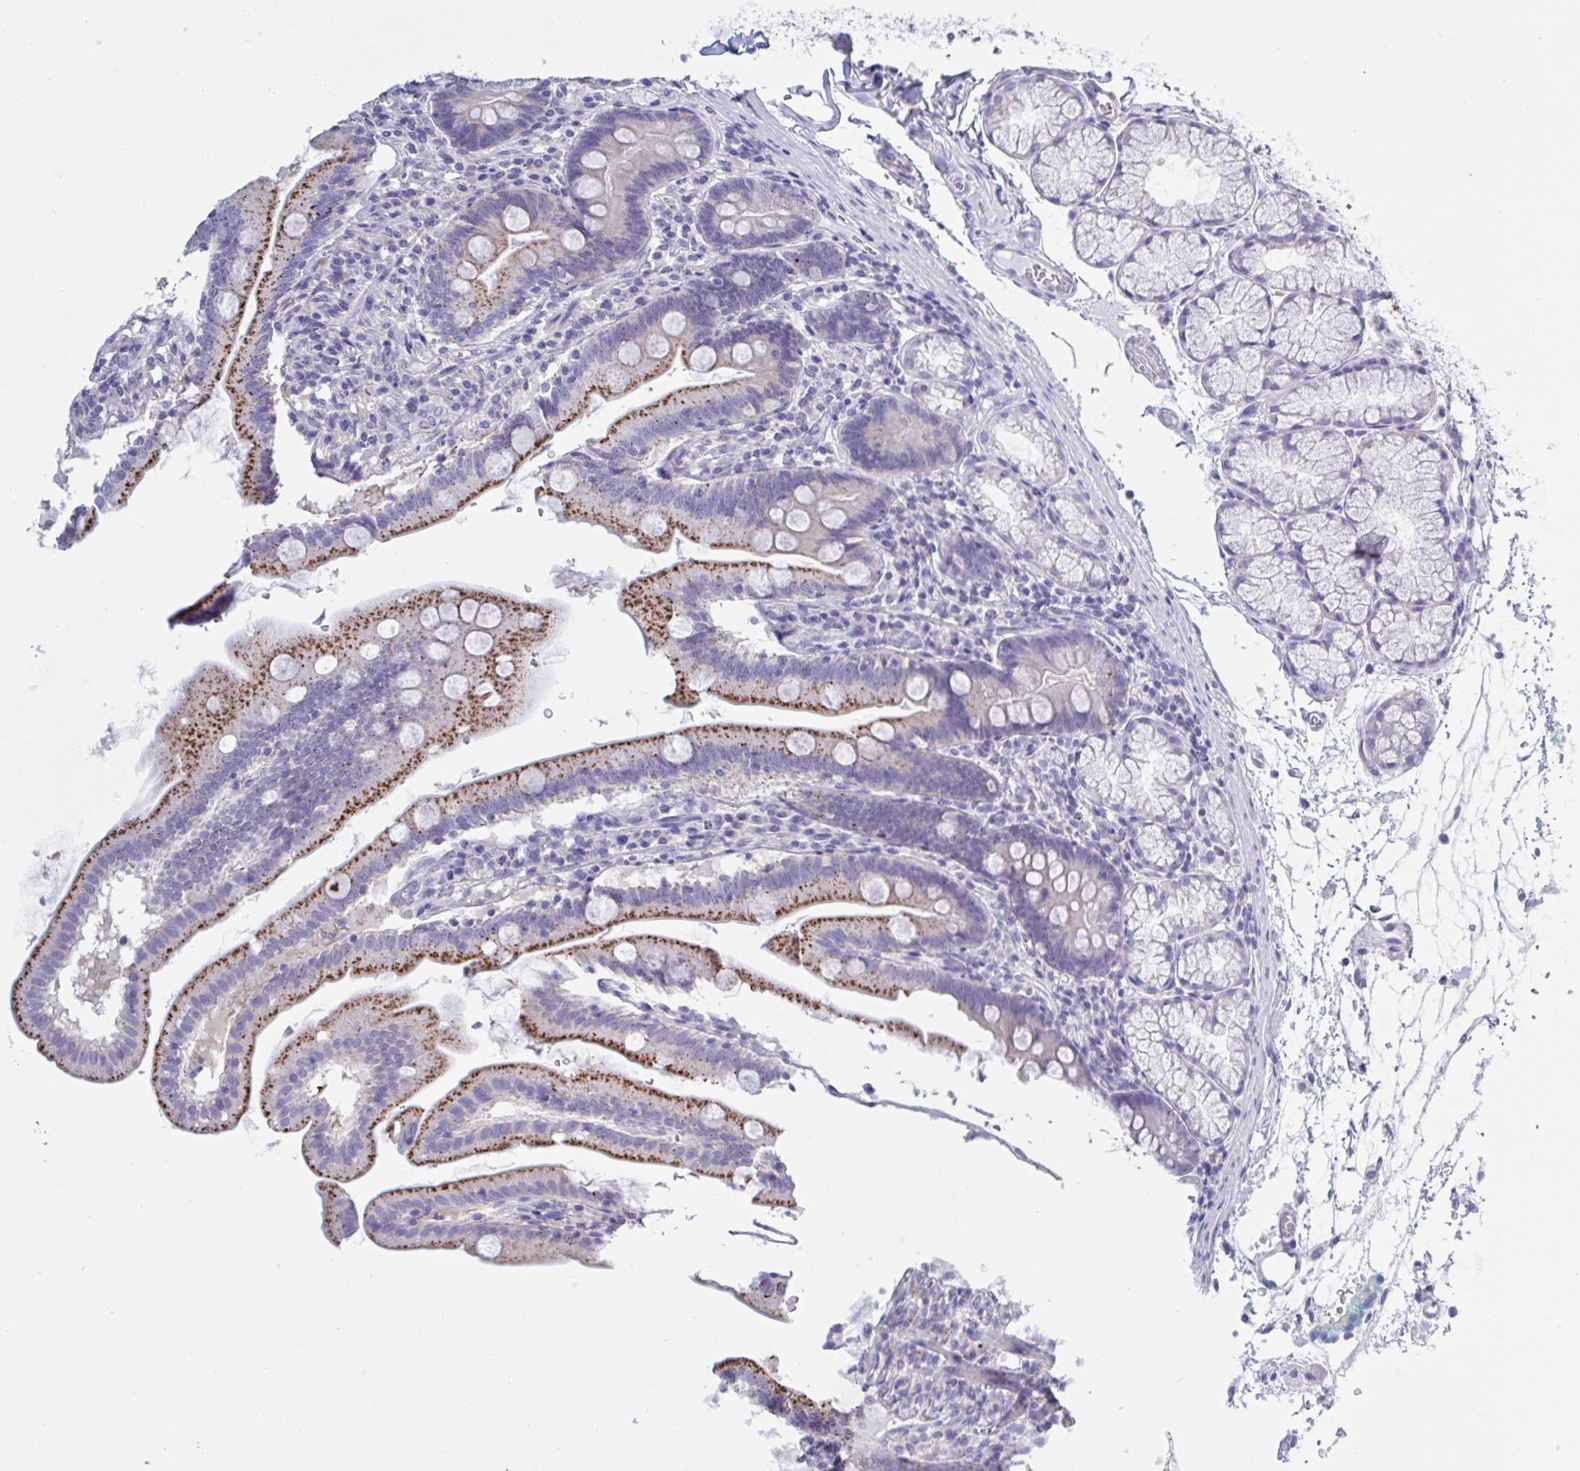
{"staining": {"intensity": "strong", "quantity": ">75%", "location": "cytoplasmic/membranous"}, "tissue": "duodenum", "cell_type": "Glandular cells", "image_type": "normal", "snomed": [{"axis": "morphology", "description": "Normal tissue, NOS"}, {"axis": "topography", "description": "Duodenum"}], "caption": "Immunohistochemistry (IHC) (DAB (3,3'-diaminobenzidine)) staining of unremarkable human duodenum reveals strong cytoplasmic/membranous protein staining in about >75% of glandular cells.", "gene": "CHMP5", "patient": {"sex": "female", "age": 67}}